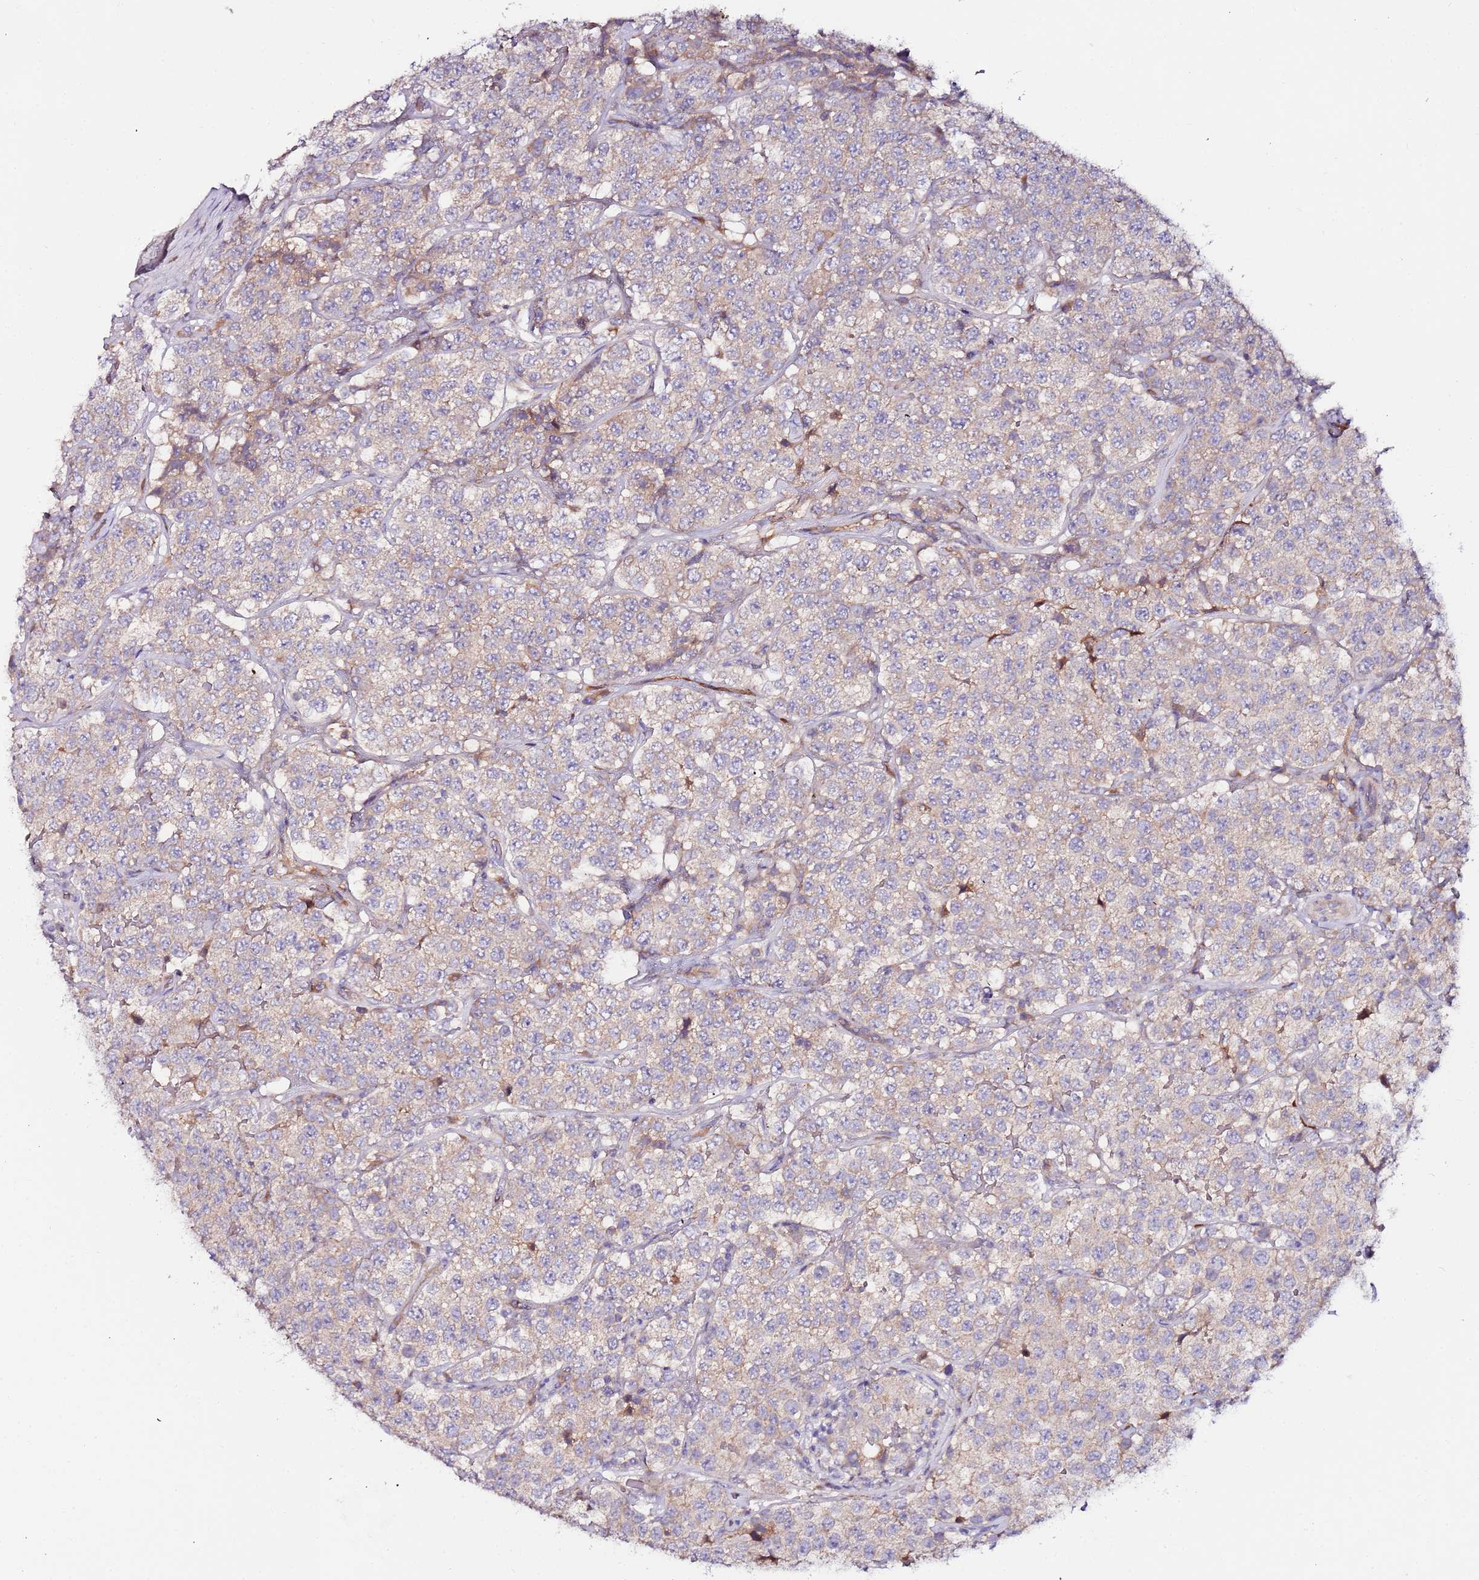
{"staining": {"intensity": "negative", "quantity": "none", "location": "none"}, "tissue": "testis cancer", "cell_type": "Tumor cells", "image_type": "cancer", "snomed": [{"axis": "morphology", "description": "Seminoma, NOS"}, {"axis": "topography", "description": "Testis"}], "caption": "Tumor cells show no significant staining in testis cancer. (DAB immunohistochemistry (IHC), high magnification).", "gene": "FLVCR1", "patient": {"sex": "male", "age": 34}}